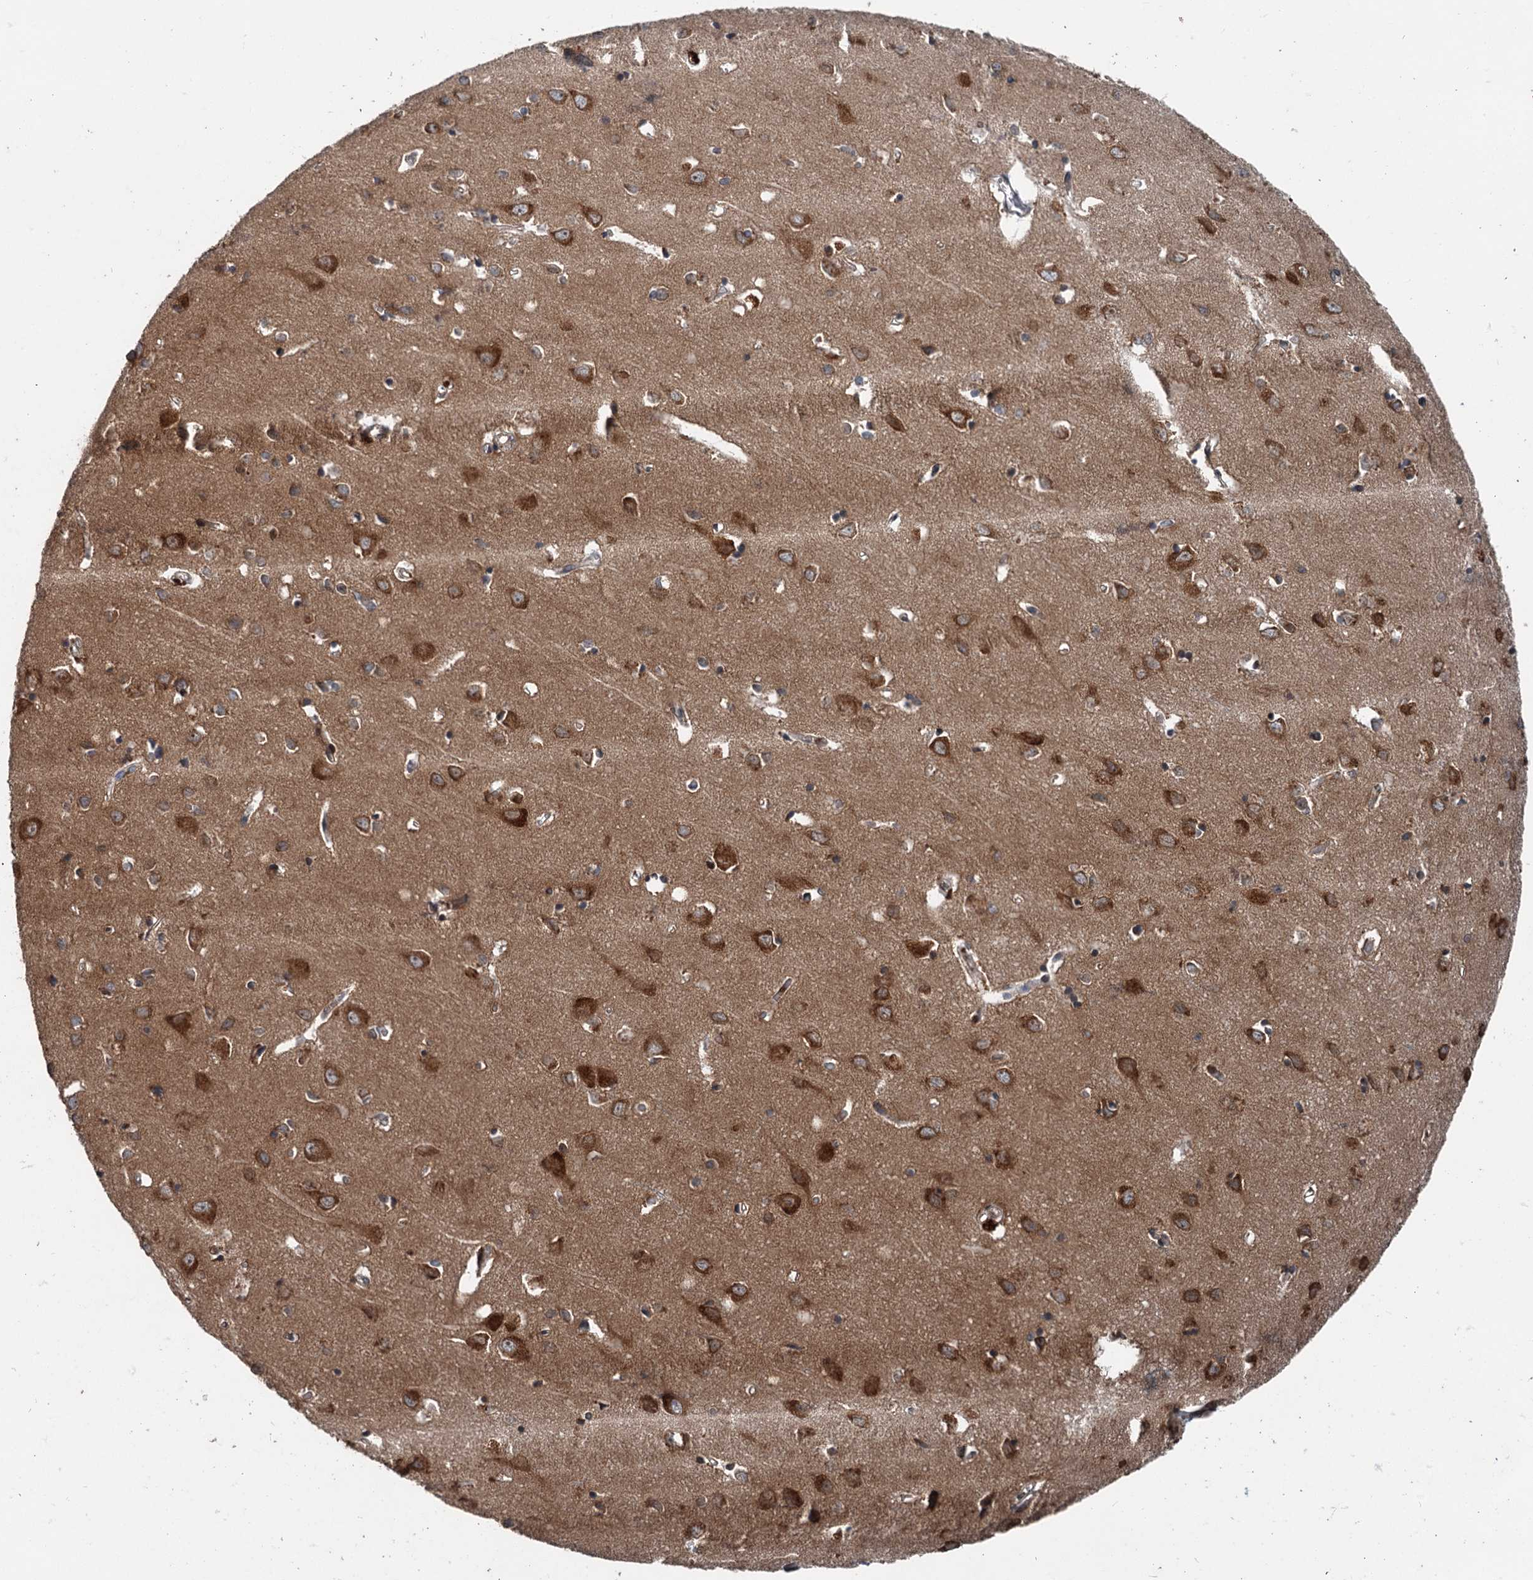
{"staining": {"intensity": "negative", "quantity": "none", "location": "none"}, "tissue": "cerebral cortex", "cell_type": "Endothelial cells", "image_type": "normal", "snomed": [{"axis": "morphology", "description": "Normal tissue, NOS"}, {"axis": "topography", "description": "Cerebral cortex"}], "caption": "Human cerebral cortex stained for a protein using immunohistochemistry displays no positivity in endothelial cells.", "gene": "N4BP2L2", "patient": {"sex": "female", "age": 64}}